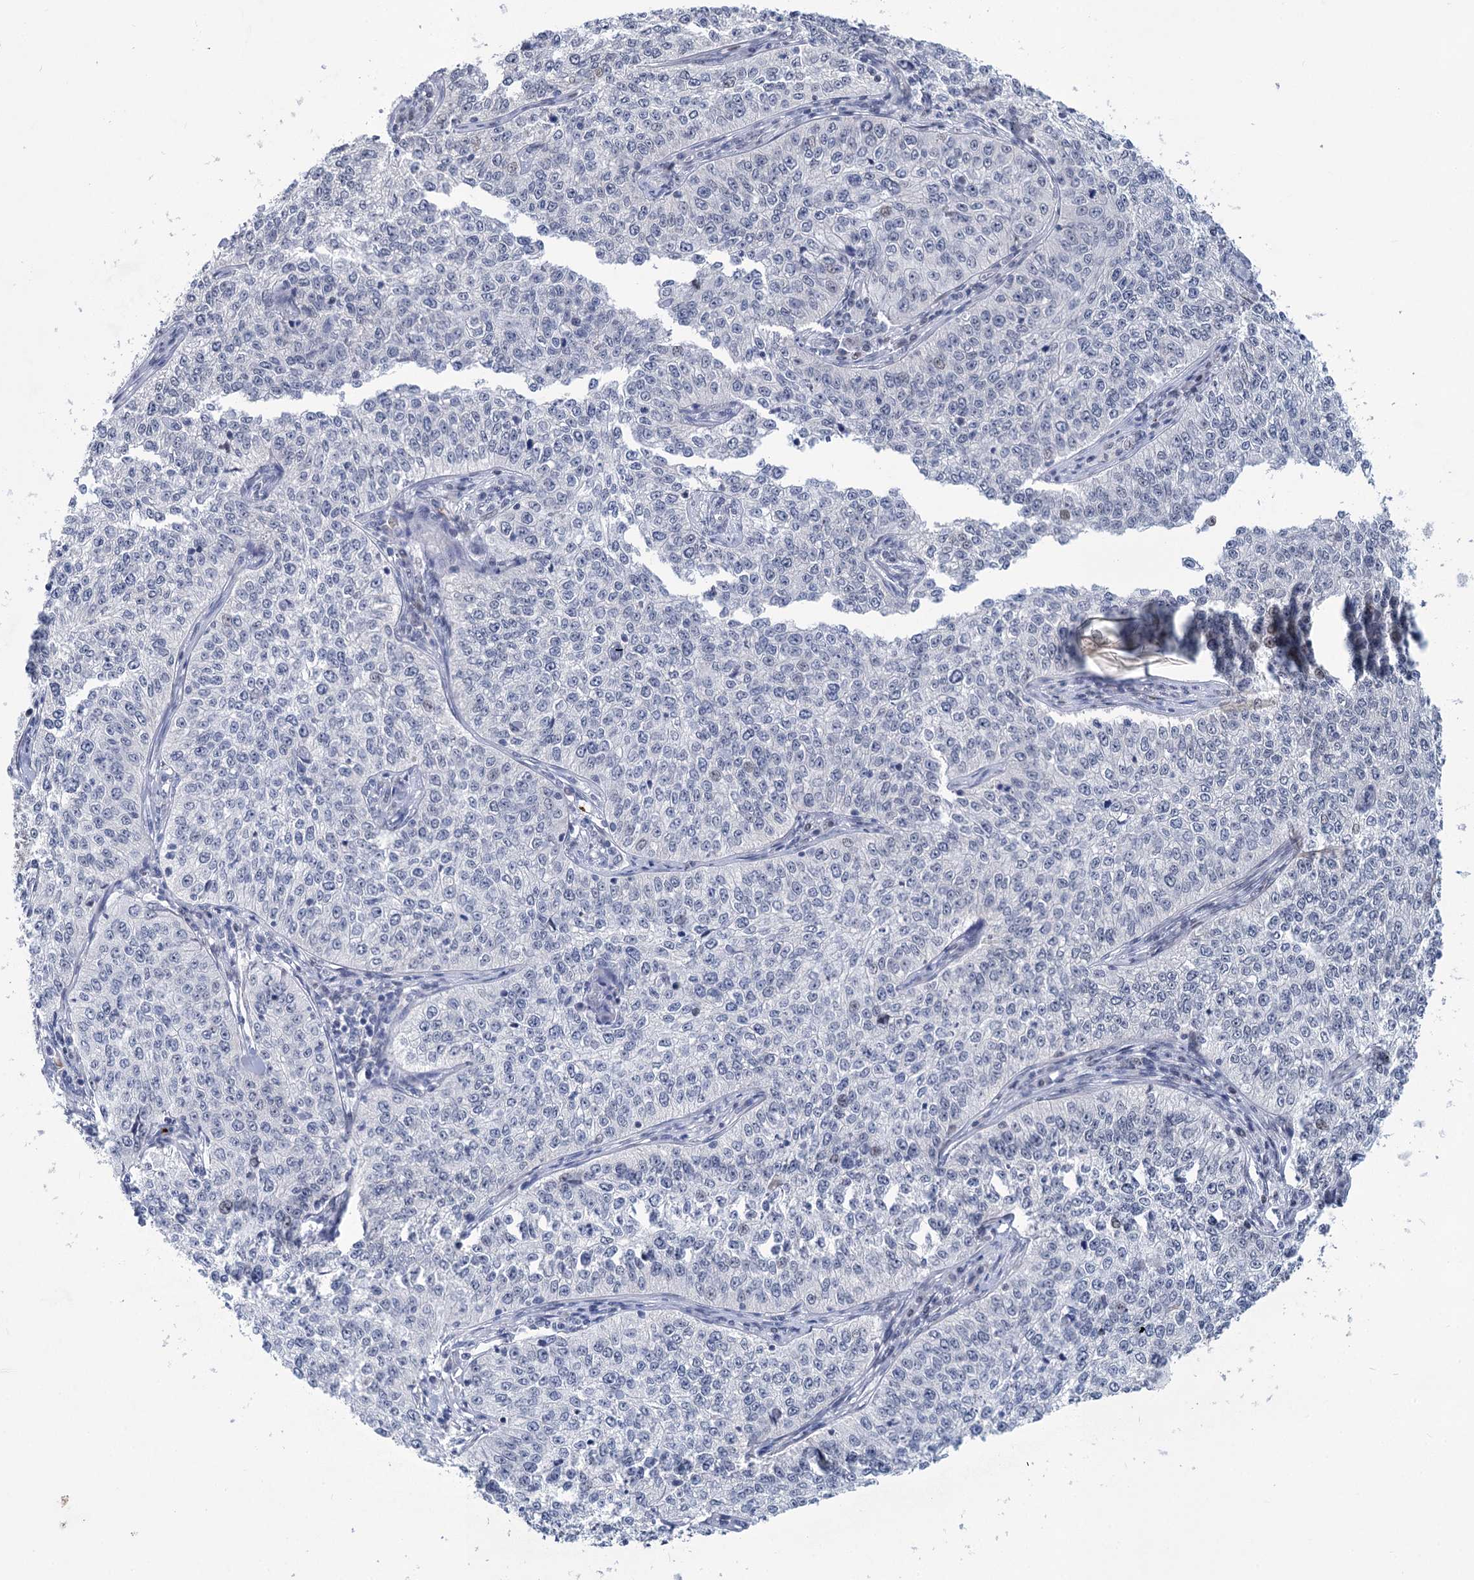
{"staining": {"intensity": "weak", "quantity": "<25%", "location": "nuclear"}, "tissue": "cervical cancer", "cell_type": "Tumor cells", "image_type": "cancer", "snomed": [{"axis": "morphology", "description": "Squamous cell carcinoma, NOS"}, {"axis": "topography", "description": "Cervix"}], "caption": "Immunohistochemistry (IHC) histopathology image of human squamous cell carcinoma (cervical) stained for a protein (brown), which demonstrates no staining in tumor cells. The staining was performed using DAB to visualize the protein expression in brown, while the nuclei were stained in blue with hematoxylin (Magnification: 20x).", "gene": "MON2", "patient": {"sex": "female", "age": 35}}